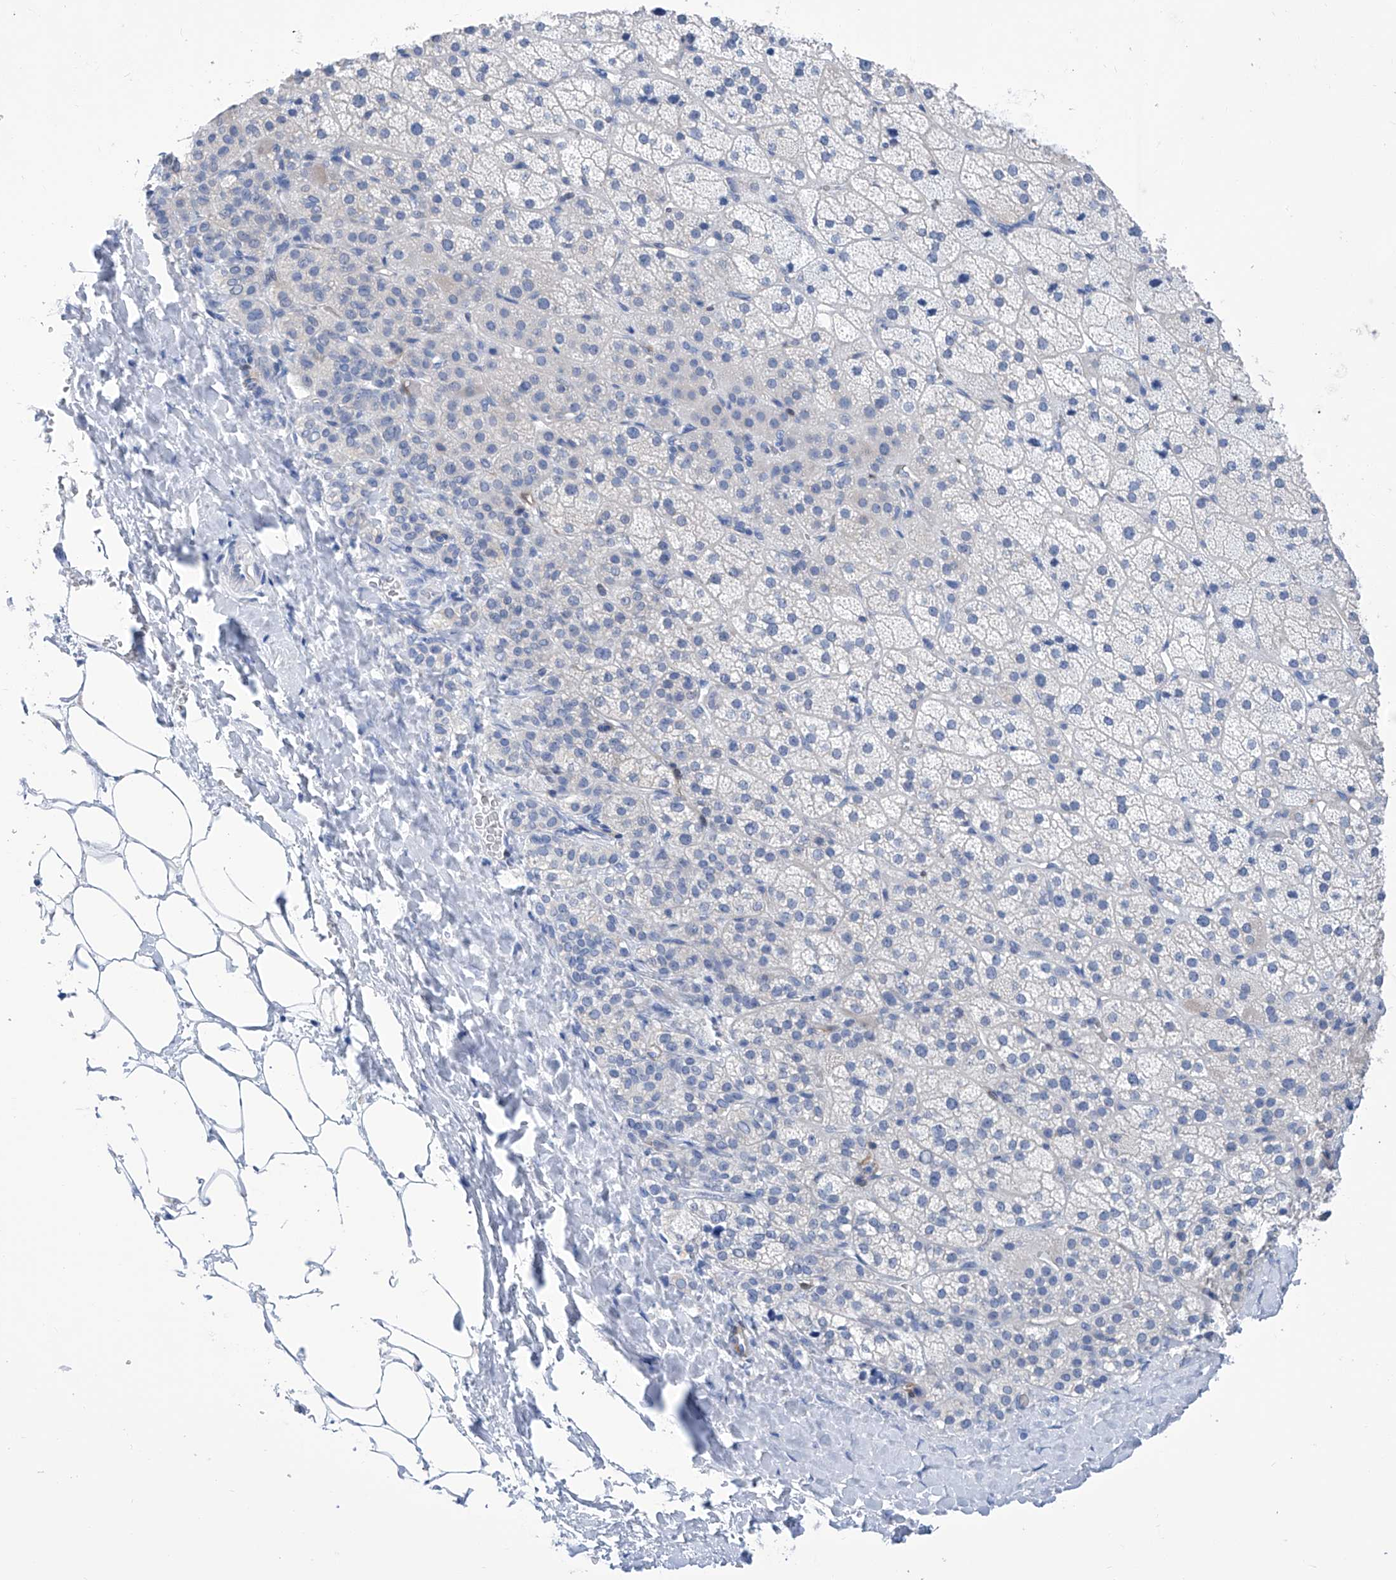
{"staining": {"intensity": "negative", "quantity": "none", "location": "none"}, "tissue": "adrenal gland", "cell_type": "Glandular cells", "image_type": "normal", "snomed": [{"axis": "morphology", "description": "Normal tissue, NOS"}, {"axis": "topography", "description": "Adrenal gland"}], "caption": "An image of adrenal gland stained for a protein demonstrates no brown staining in glandular cells. The staining was performed using DAB to visualize the protein expression in brown, while the nuclei were stained in blue with hematoxylin (Magnification: 20x).", "gene": "IMPA2", "patient": {"sex": "female", "age": 57}}